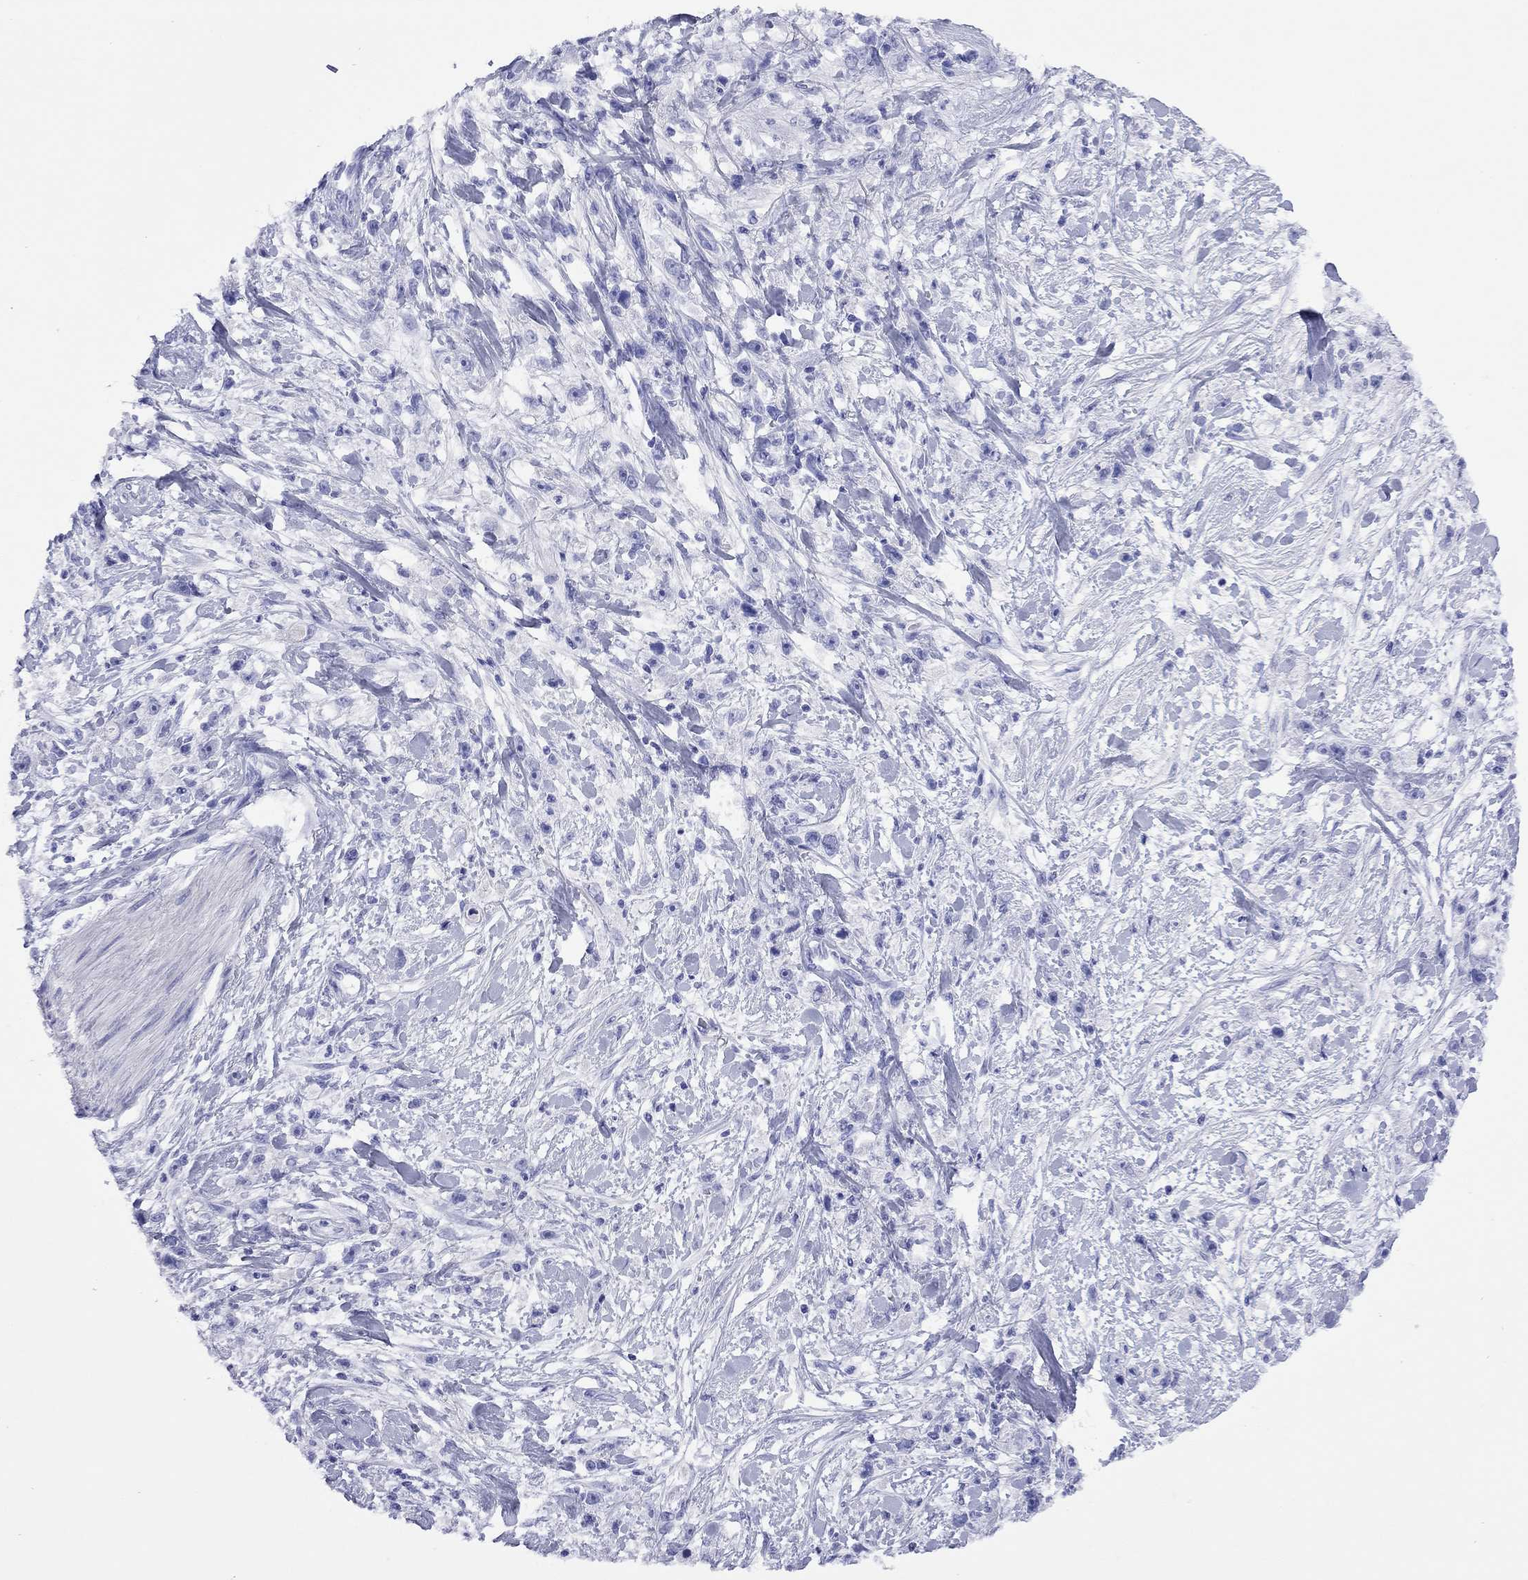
{"staining": {"intensity": "negative", "quantity": "none", "location": "none"}, "tissue": "stomach cancer", "cell_type": "Tumor cells", "image_type": "cancer", "snomed": [{"axis": "morphology", "description": "Adenocarcinoma, NOS"}, {"axis": "topography", "description": "Stomach"}], "caption": "Stomach cancer (adenocarcinoma) stained for a protein using immunohistochemistry shows no positivity tumor cells.", "gene": "FIGLA", "patient": {"sex": "female", "age": 59}}